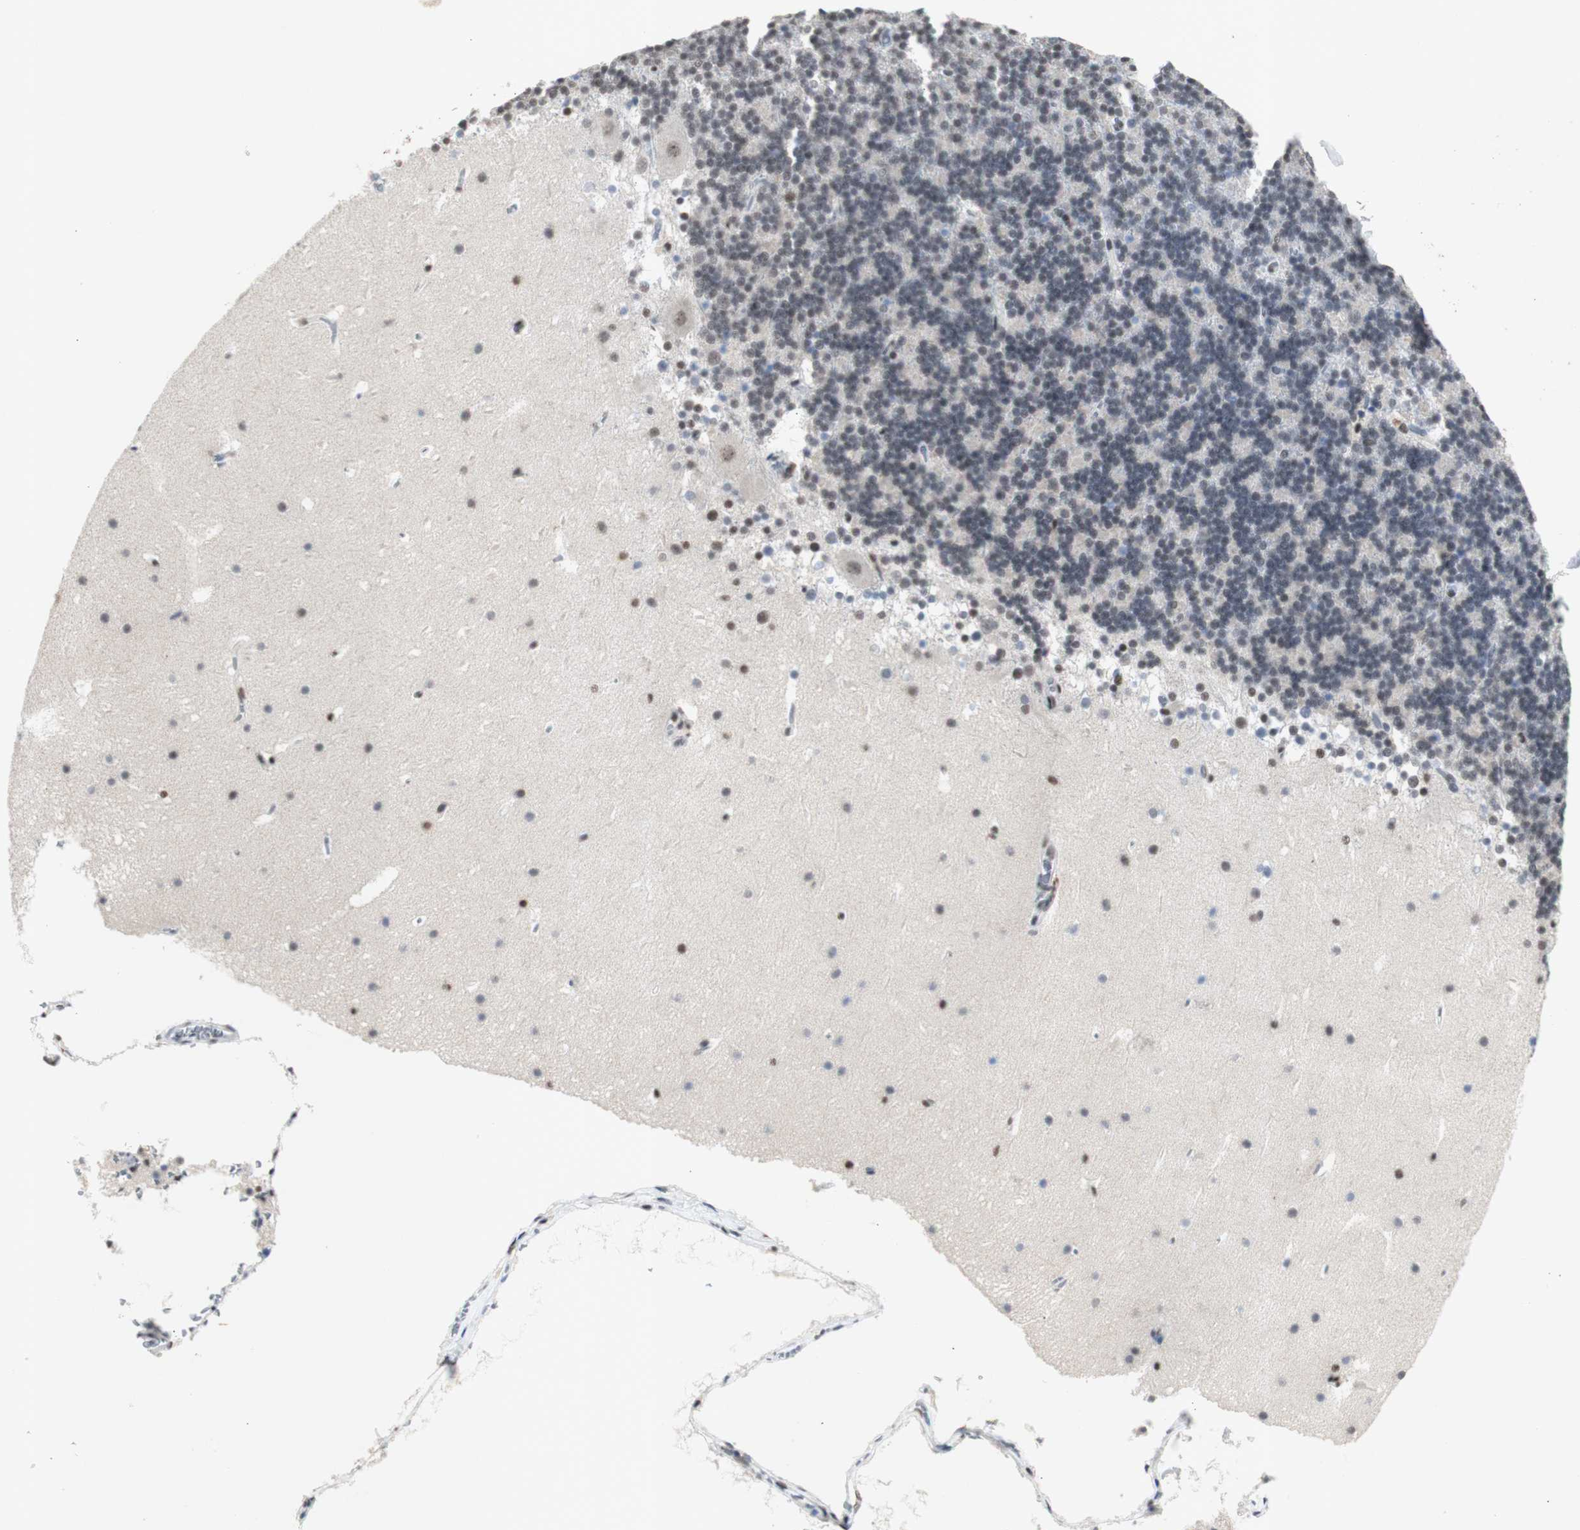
{"staining": {"intensity": "moderate", "quantity": "<25%", "location": "nuclear"}, "tissue": "cerebellum", "cell_type": "Cells in granular layer", "image_type": "normal", "snomed": [{"axis": "morphology", "description": "Normal tissue, NOS"}, {"axis": "topography", "description": "Cerebellum"}], "caption": "IHC micrograph of normal human cerebellum stained for a protein (brown), which shows low levels of moderate nuclear expression in approximately <25% of cells in granular layer.", "gene": "SNRPB", "patient": {"sex": "male", "age": 45}}